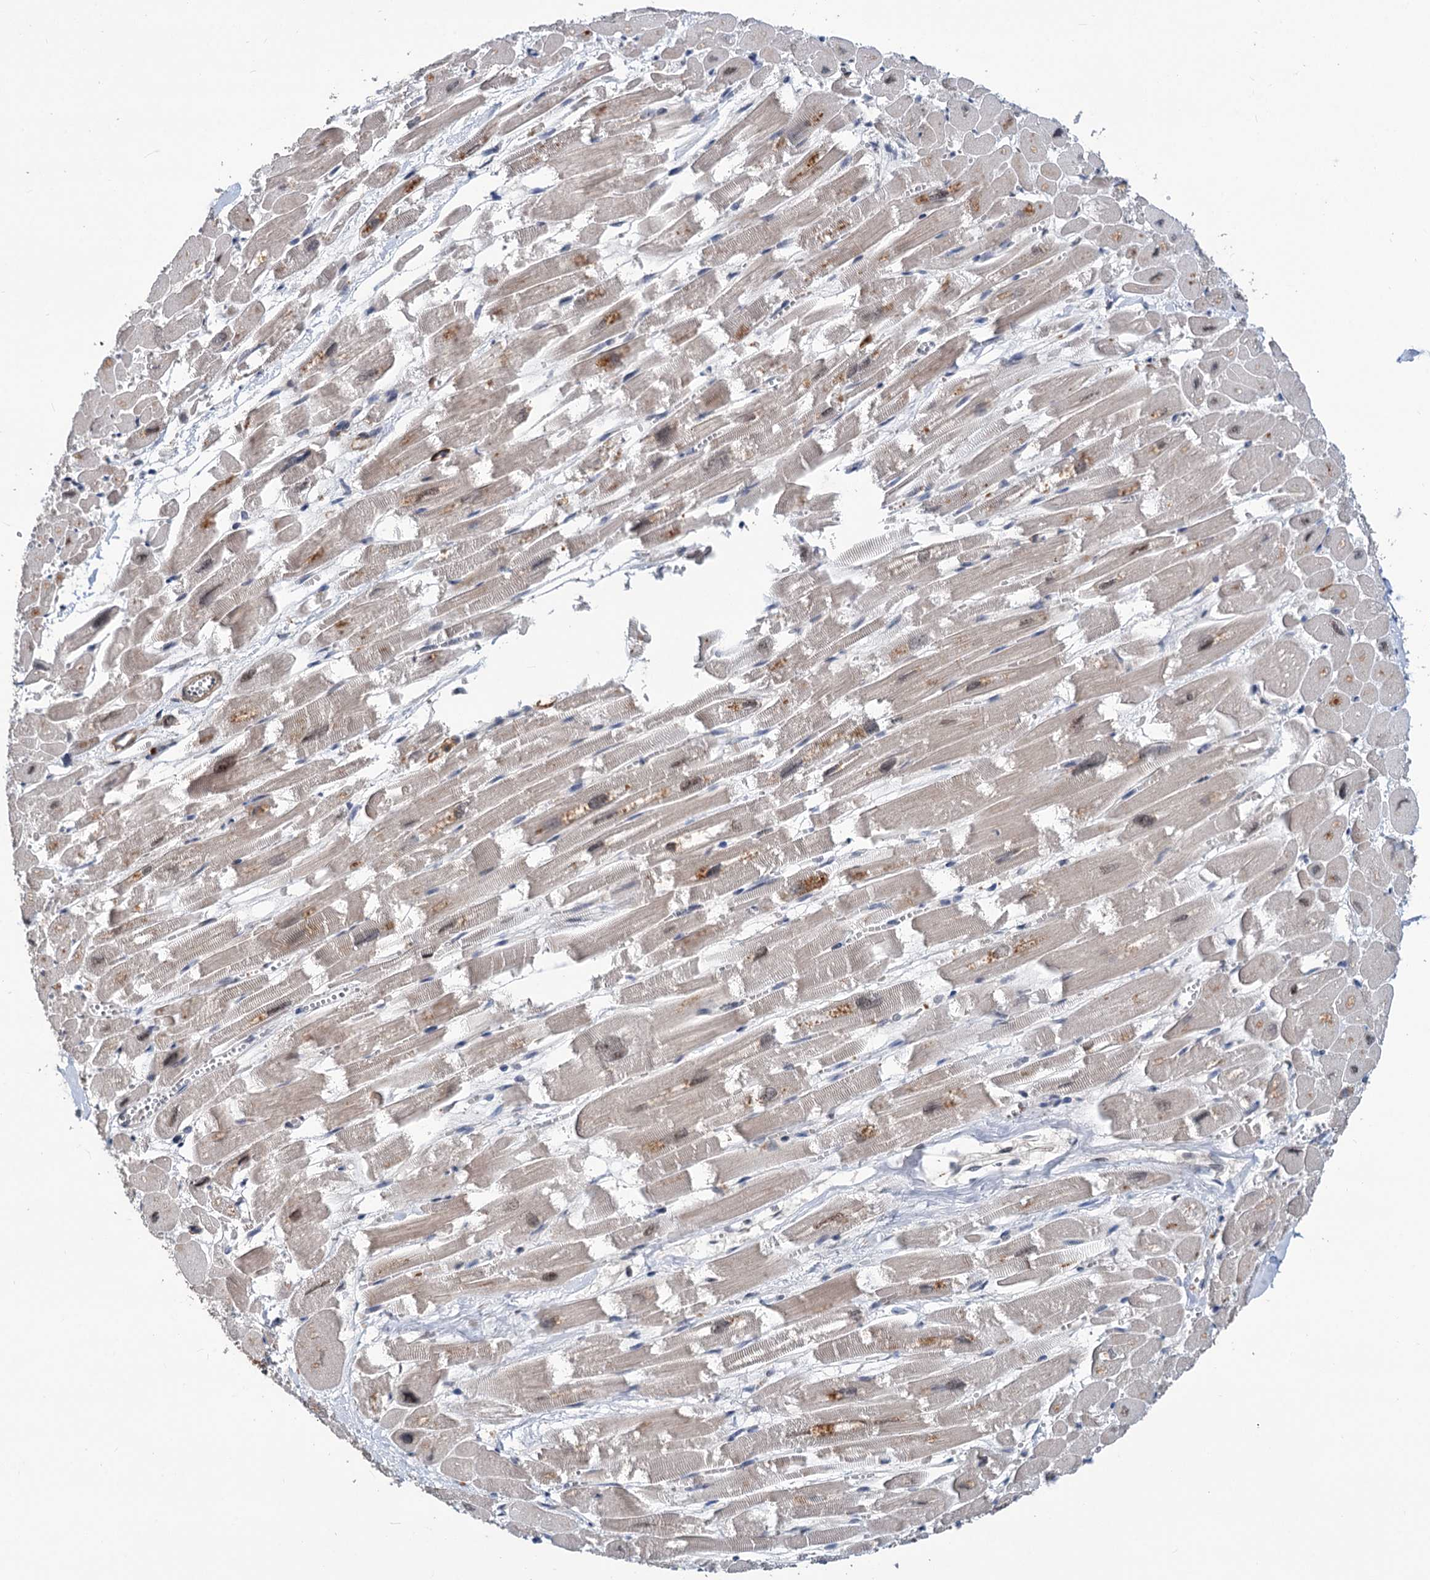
{"staining": {"intensity": "moderate", "quantity": "25%-75%", "location": "cytoplasmic/membranous,nuclear"}, "tissue": "heart muscle", "cell_type": "Cardiomyocytes", "image_type": "normal", "snomed": [{"axis": "morphology", "description": "Normal tissue, NOS"}, {"axis": "topography", "description": "Heart"}], "caption": "Approximately 25%-75% of cardiomyocytes in normal human heart muscle exhibit moderate cytoplasmic/membranous,nuclear protein positivity as visualized by brown immunohistochemical staining.", "gene": "PHF8", "patient": {"sex": "male", "age": 54}}